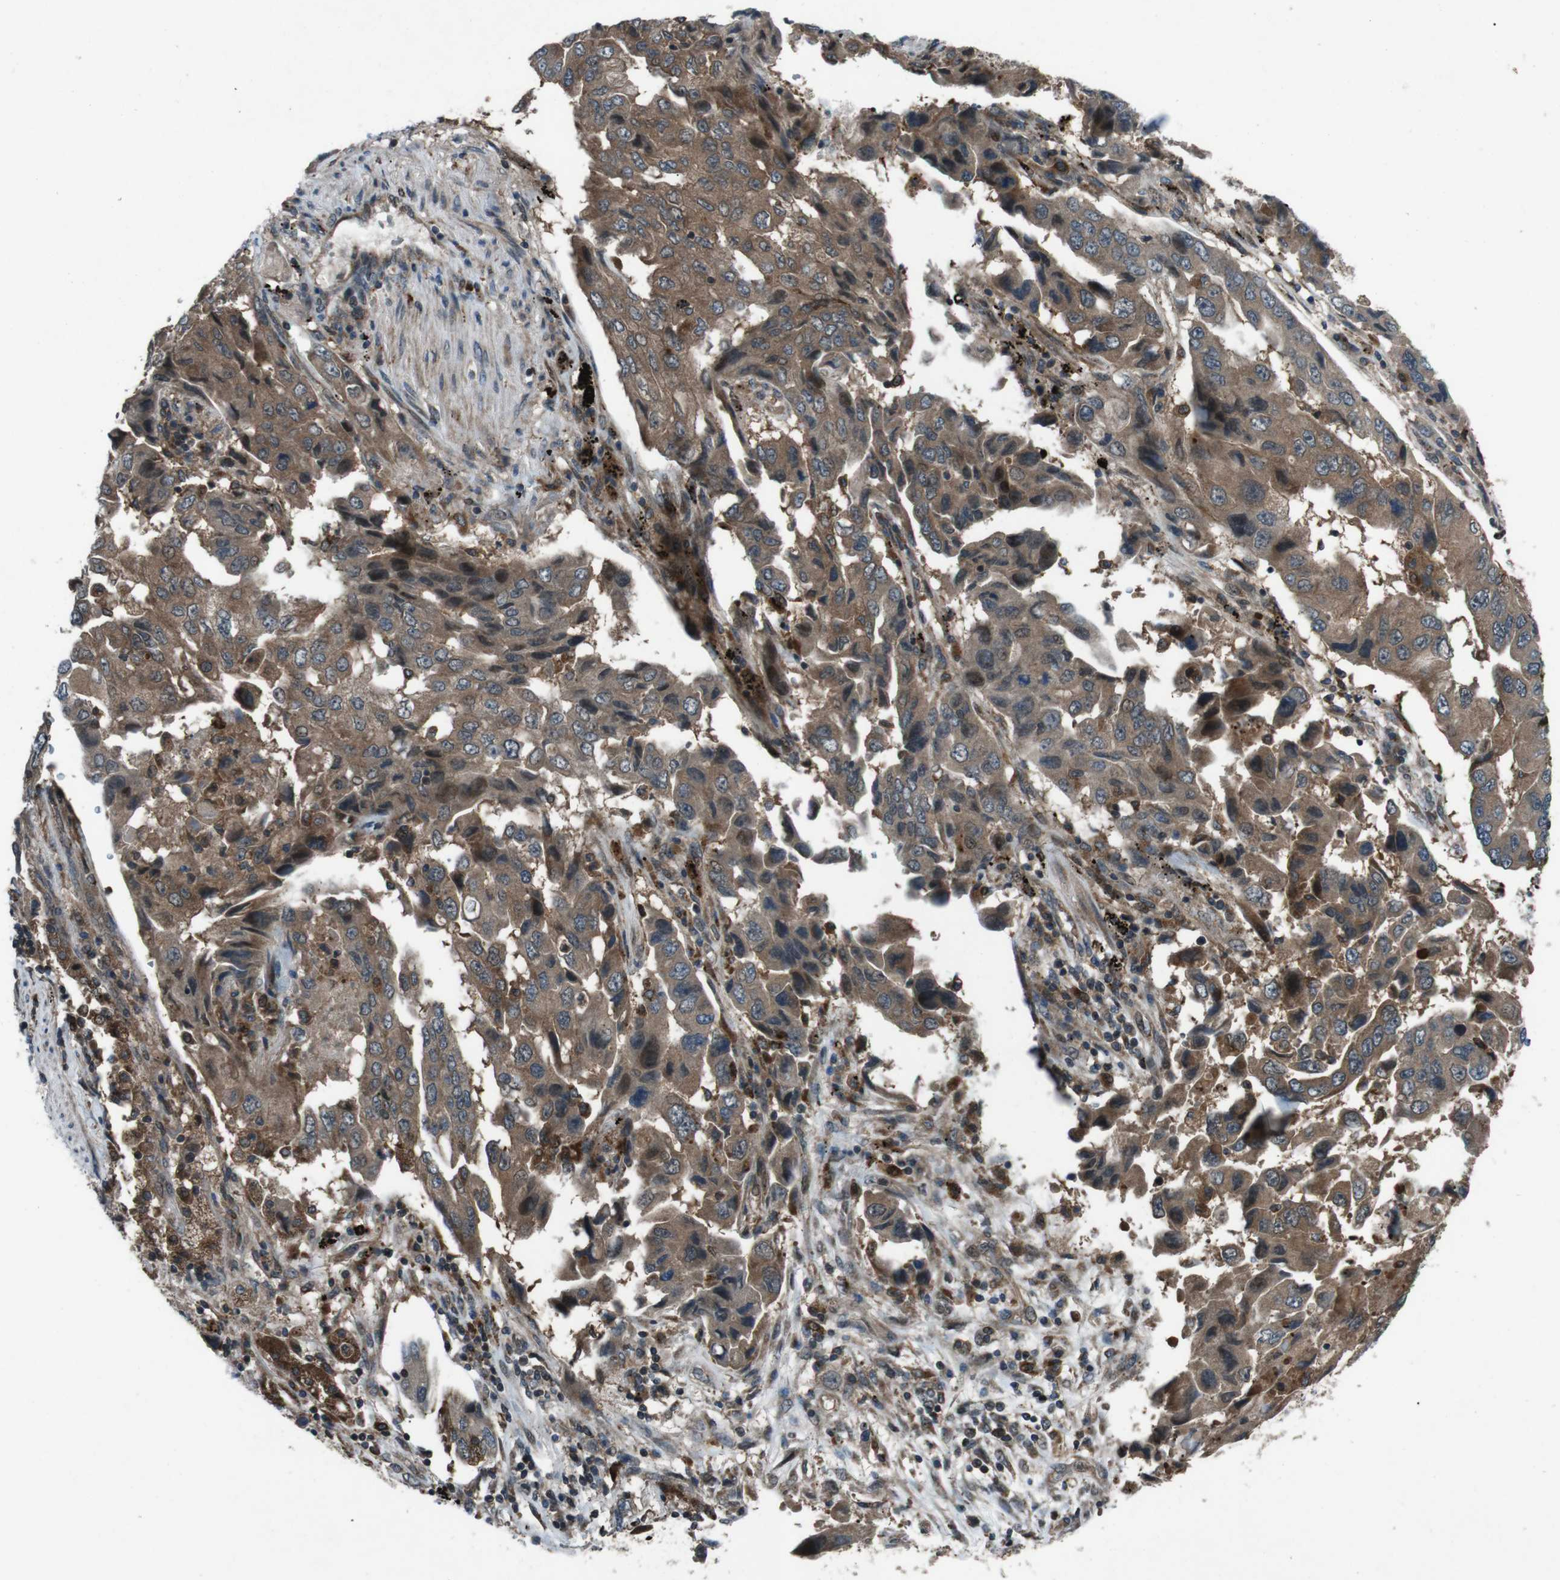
{"staining": {"intensity": "moderate", "quantity": ">75%", "location": "cytoplasmic/membranous"}, "tissue": "lung cancer", "cell_type": "Tumor cells", "image_type": "cancer", "snomed": [{"axis": "morphology", "description": "Adenocarcinoma, NOS"}, {"axis": "topography", "description": "Lung"}], "caption": "This photomicrograph reveals adenocarcinoma (lung) stained with immunohistochemistry (IHC) to label a protein in brown. The cytoplasmic/membranous of tumor cells show moderate positivity for the protein. Nuclei are counter-stained blue.", "gene": "SLC27A4", "patient": {"sex": "female", "age": 65}}